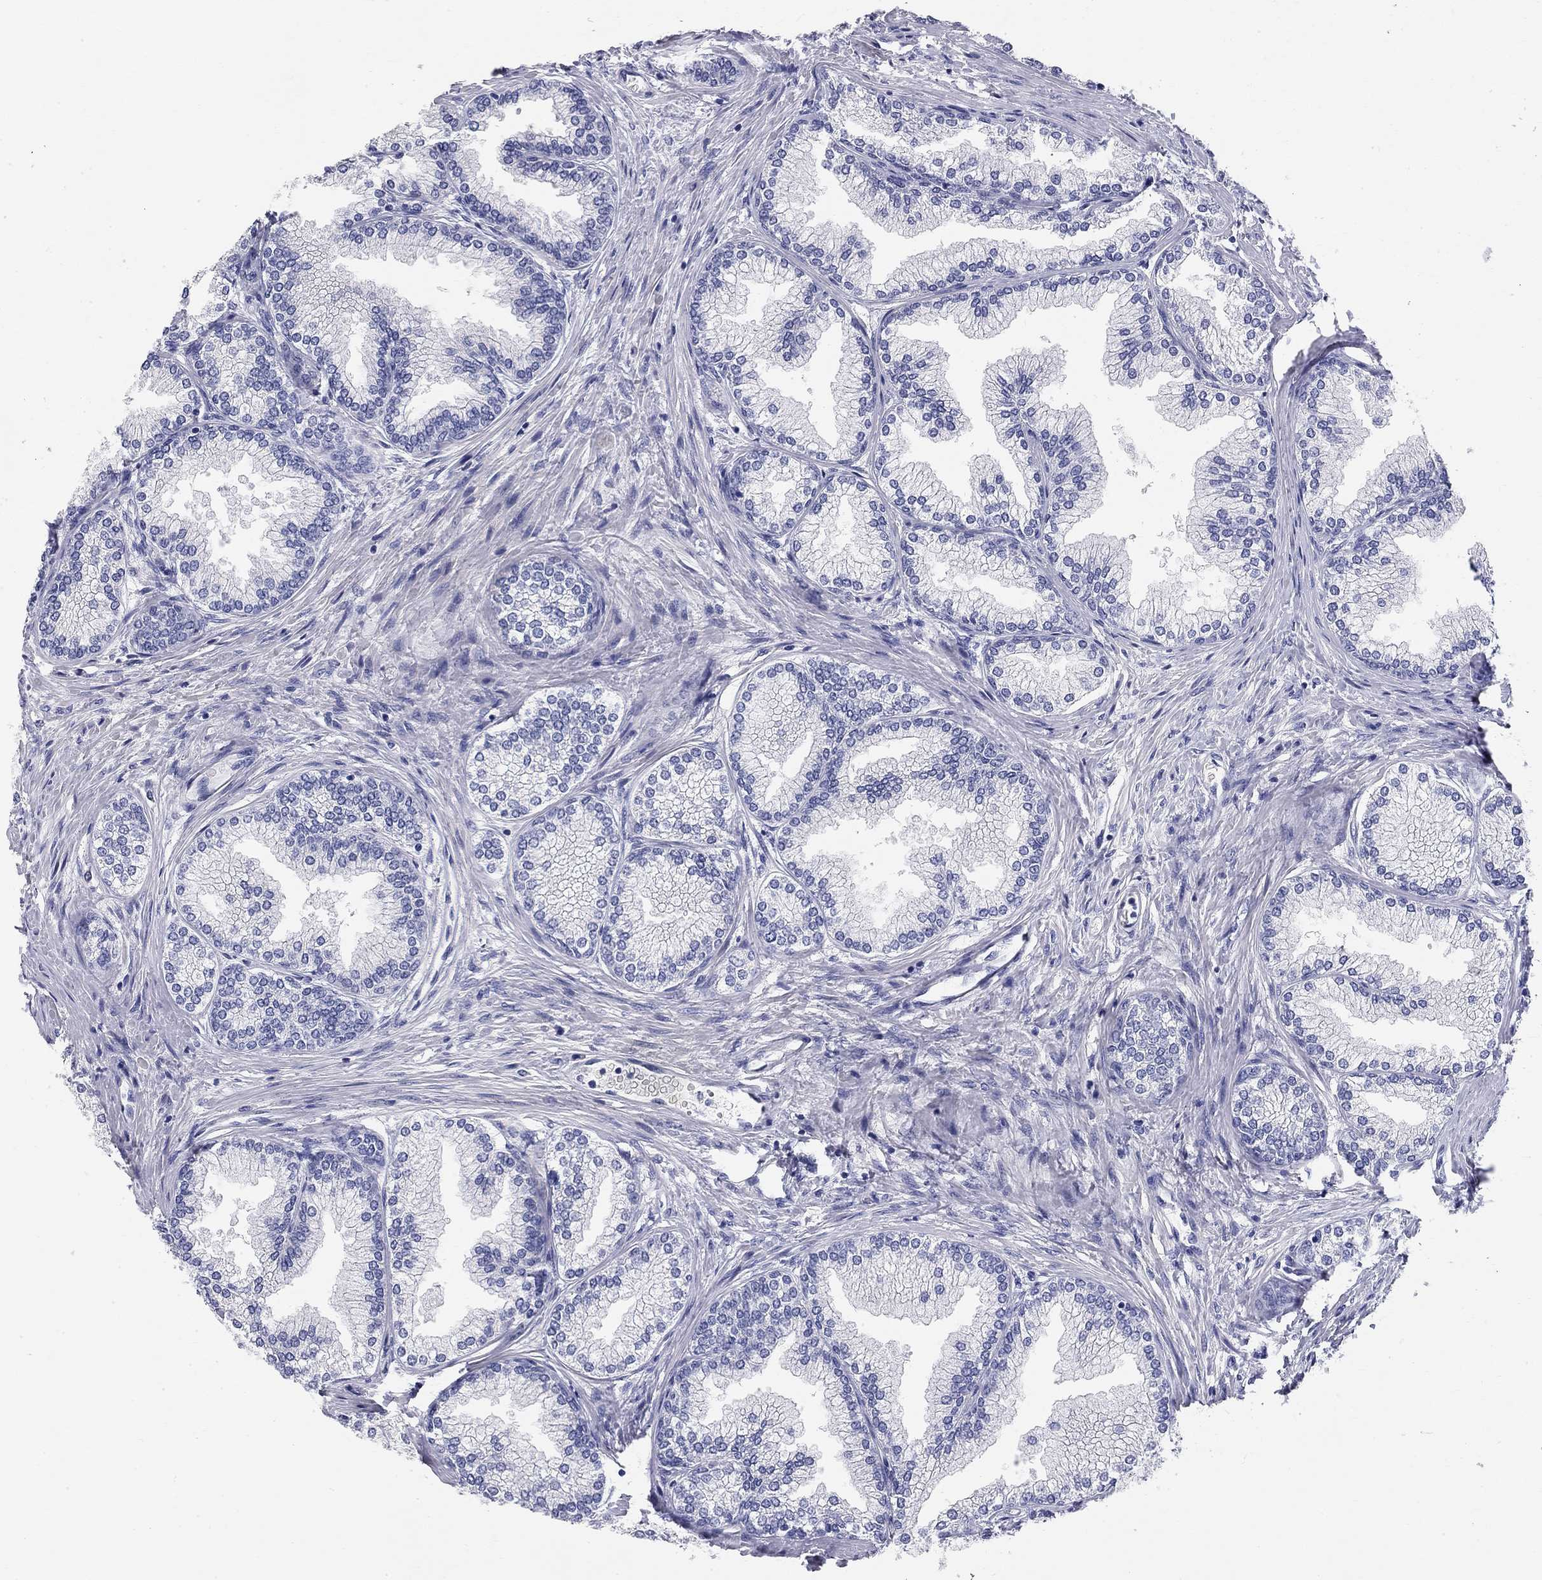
{"staining": {"intensity": "negative", "quantity": "none", "location": "none"}, "tissue": "prostate", "cell_type": "Glandular cells", "image_type": "normal", "snomed": [{"axis": "morphology", "description": "Normal tissue, NOS"}, {"axis": "topography", "description": "Prostate"}], "caption": "The image shows no staining of glandular cells in benign prostate. (DAB (3,3'-diaminobenzidine) immunohistochemistry, high magnification).", "gene": "PHOX2B", "patient": {"sex": "male", "age": 72}}